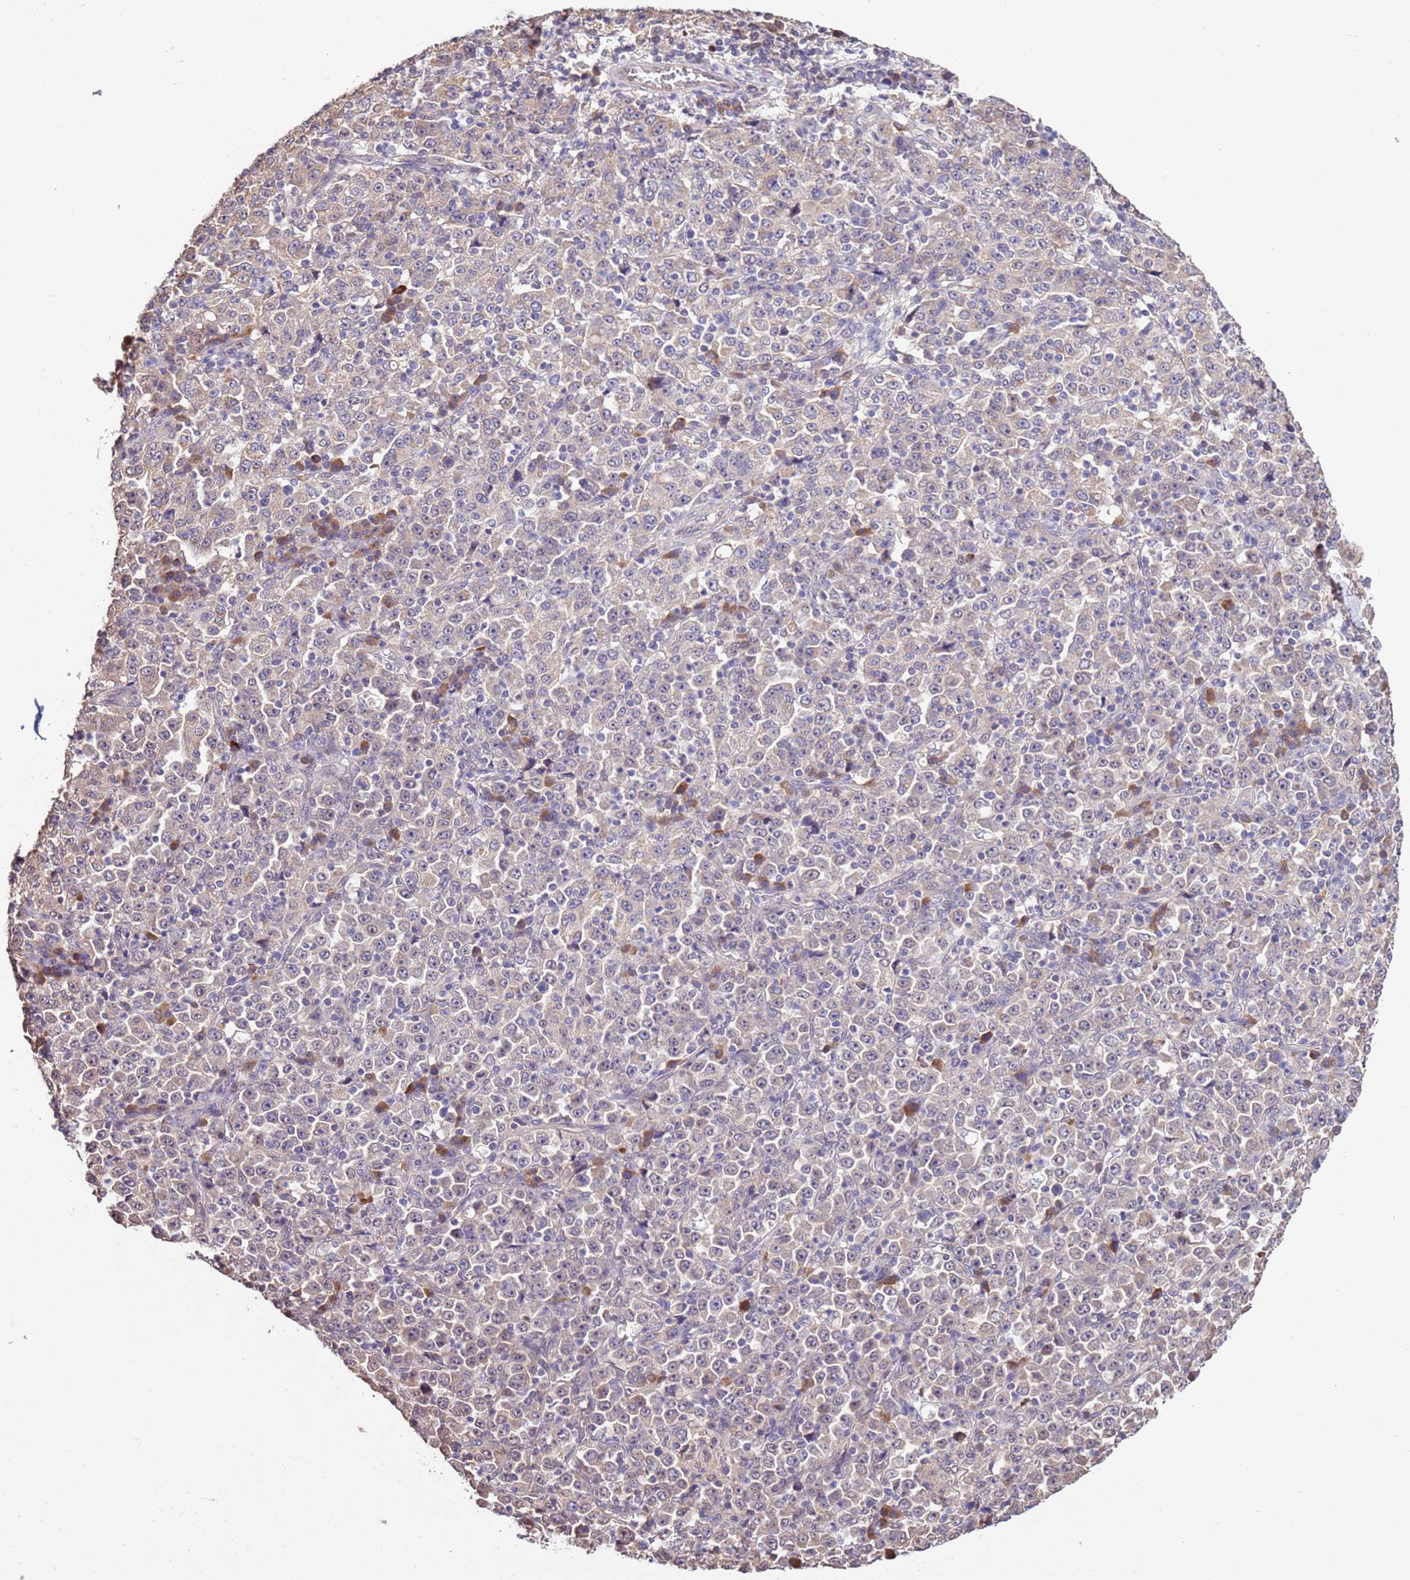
{"staining": {"intensity": "negative", "quantity": "none", "location": "none"}, "tissue": "stomach cancer", "cell_type": "Tumor cells", "image_type": "cancer", "snomed": [{"axis": "morphology", "description": "Normal tissue, NOS"}, {"axis": "morphology", "description": "Adenocarcinoma, NOS"}, {"axis": "topography", "description": "Stomach, upper"}, {"axis": "topography", "description": "Stomach"}], "caption": "IHC image of neoplastic tissue: stomach cancer stained with DAB (3,3'-diaminobenzidine) exhibits no significant protein expression in tumor cells.", "gene": "BBS5", "patient": {"sex": "male", "age": 59}}